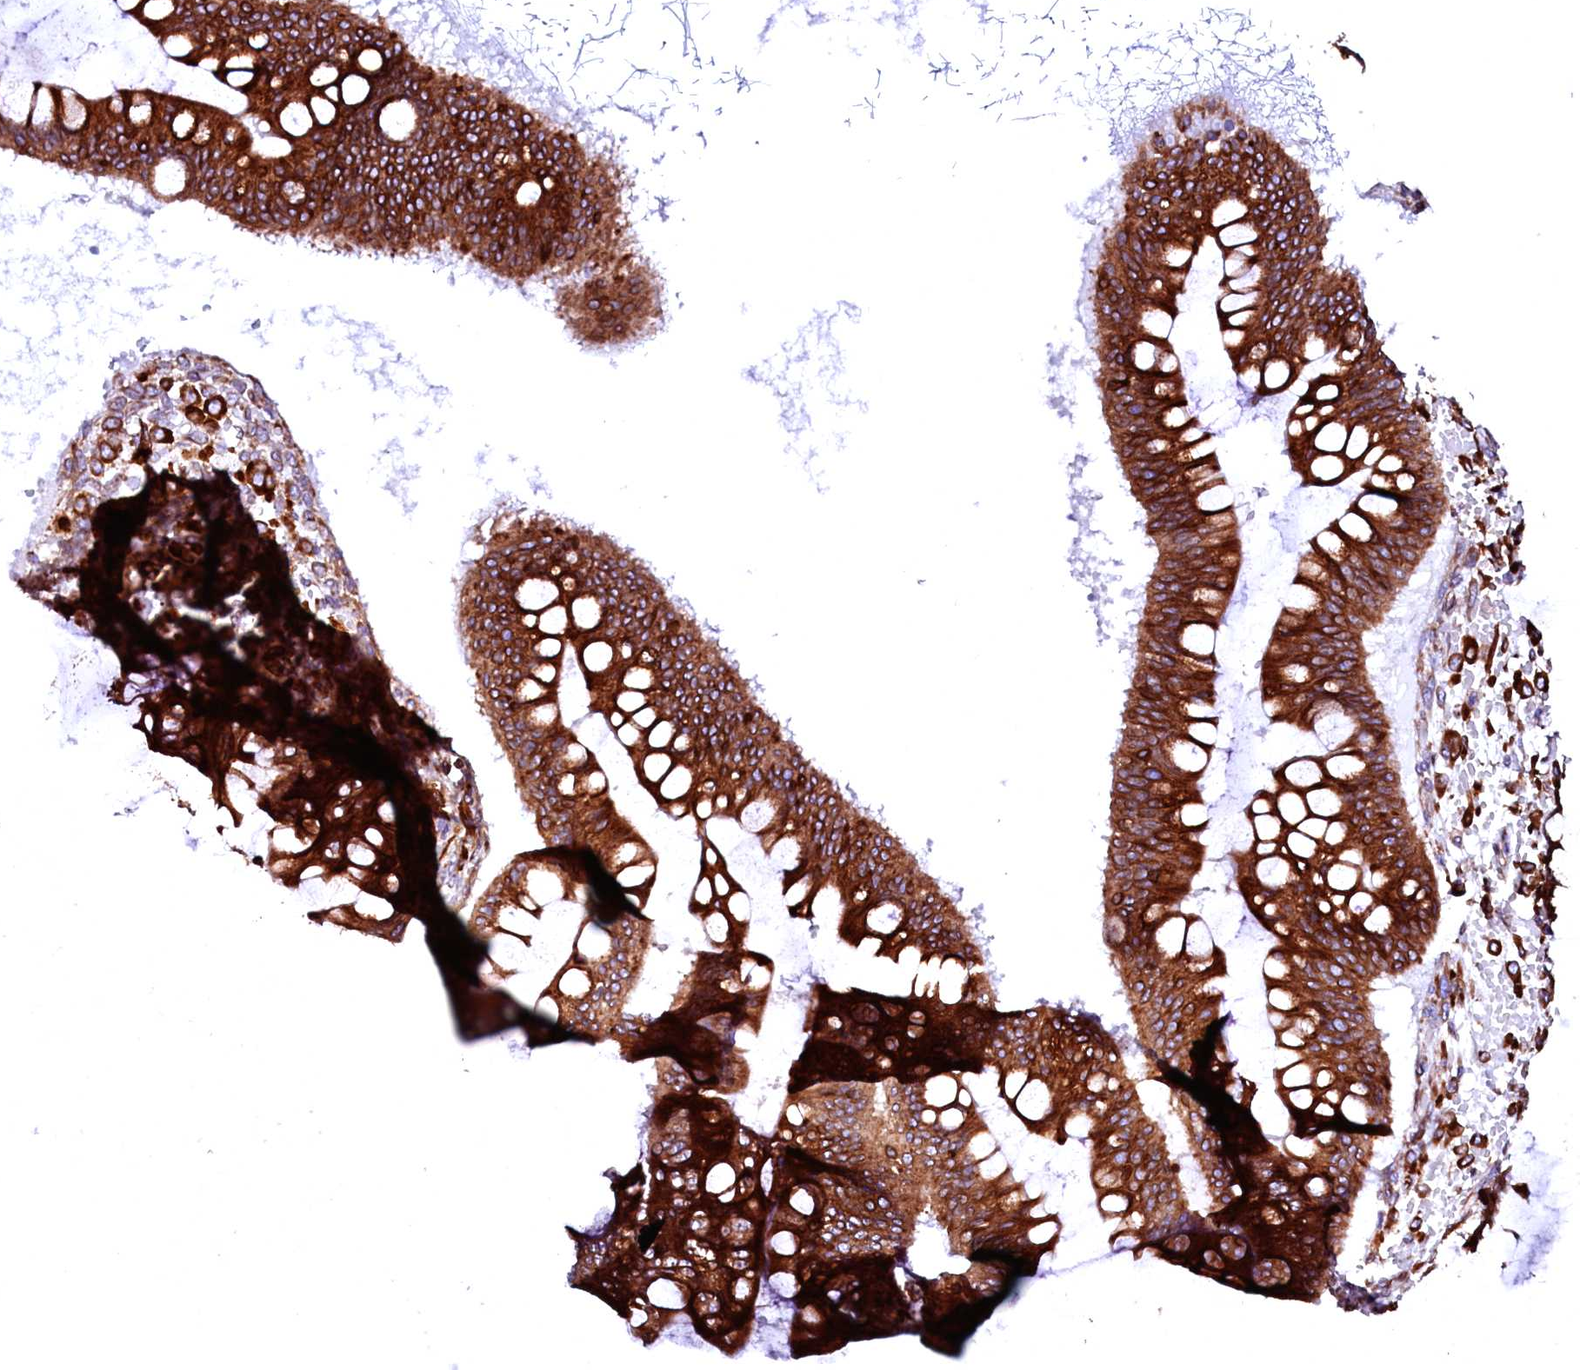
{"staining": {"intensity": "strong", "quantity": ">75%", "location": "cytoplasmic/membranous"}, "tissue": "ovarian cancer", "cell_type": "Tumor cells", "image_type": "cancer", "snomed": [{"axis": "morphology", "description": "Cystadenocarcinoma, mucinous, NOS"}, {"axis": "topography", "description": "Ovary"}], "caption": "Approximately >75% of tumor cells in human ovarian cancer (mucinous cystadenocarcinoma) demonstrate strong cytoplasmic/membranous protein staining as visualized by brown immunohistochemical staining.", "gene": "DERL1", "patient": {"sex": "female", "age": 73}}